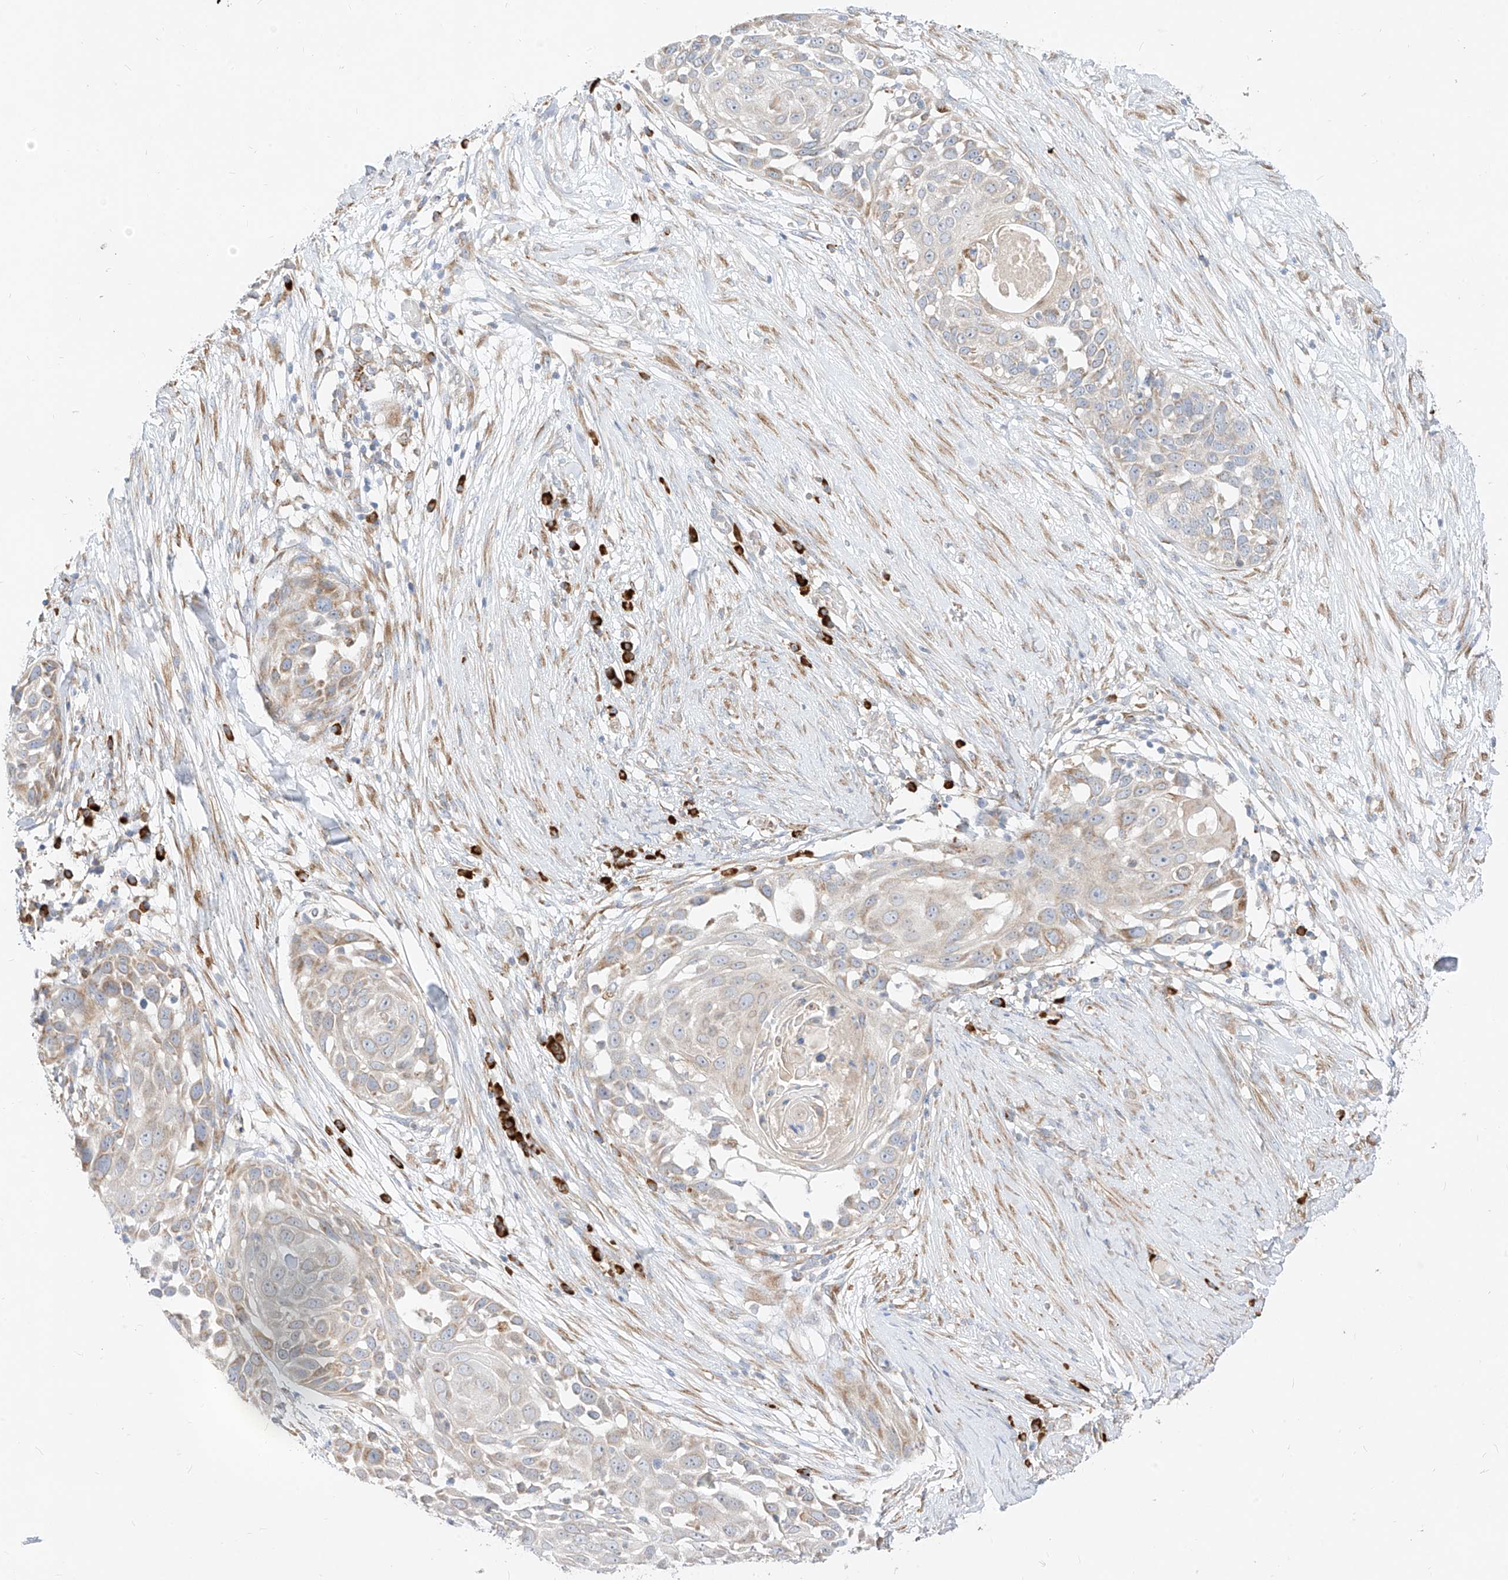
{"staining": {"intensity": "weak", "quantity": "<25%", "location": "cytoplasmic/membranous"}, "tissue": "skin cancer", "cell_type": "Tumor cells", "image_type": "cancer", "snomed": [{"axis": "morphology", "description": "Squamous cell carcinoma, NOS"}, {"axis": "topography", "description": "Skin"}], "caption": "Tumor cells show no significant protein staining in skin squamous cell carcinoma.", "gene": "STT3A", "patient": {"sex": "female", "age": 44}}